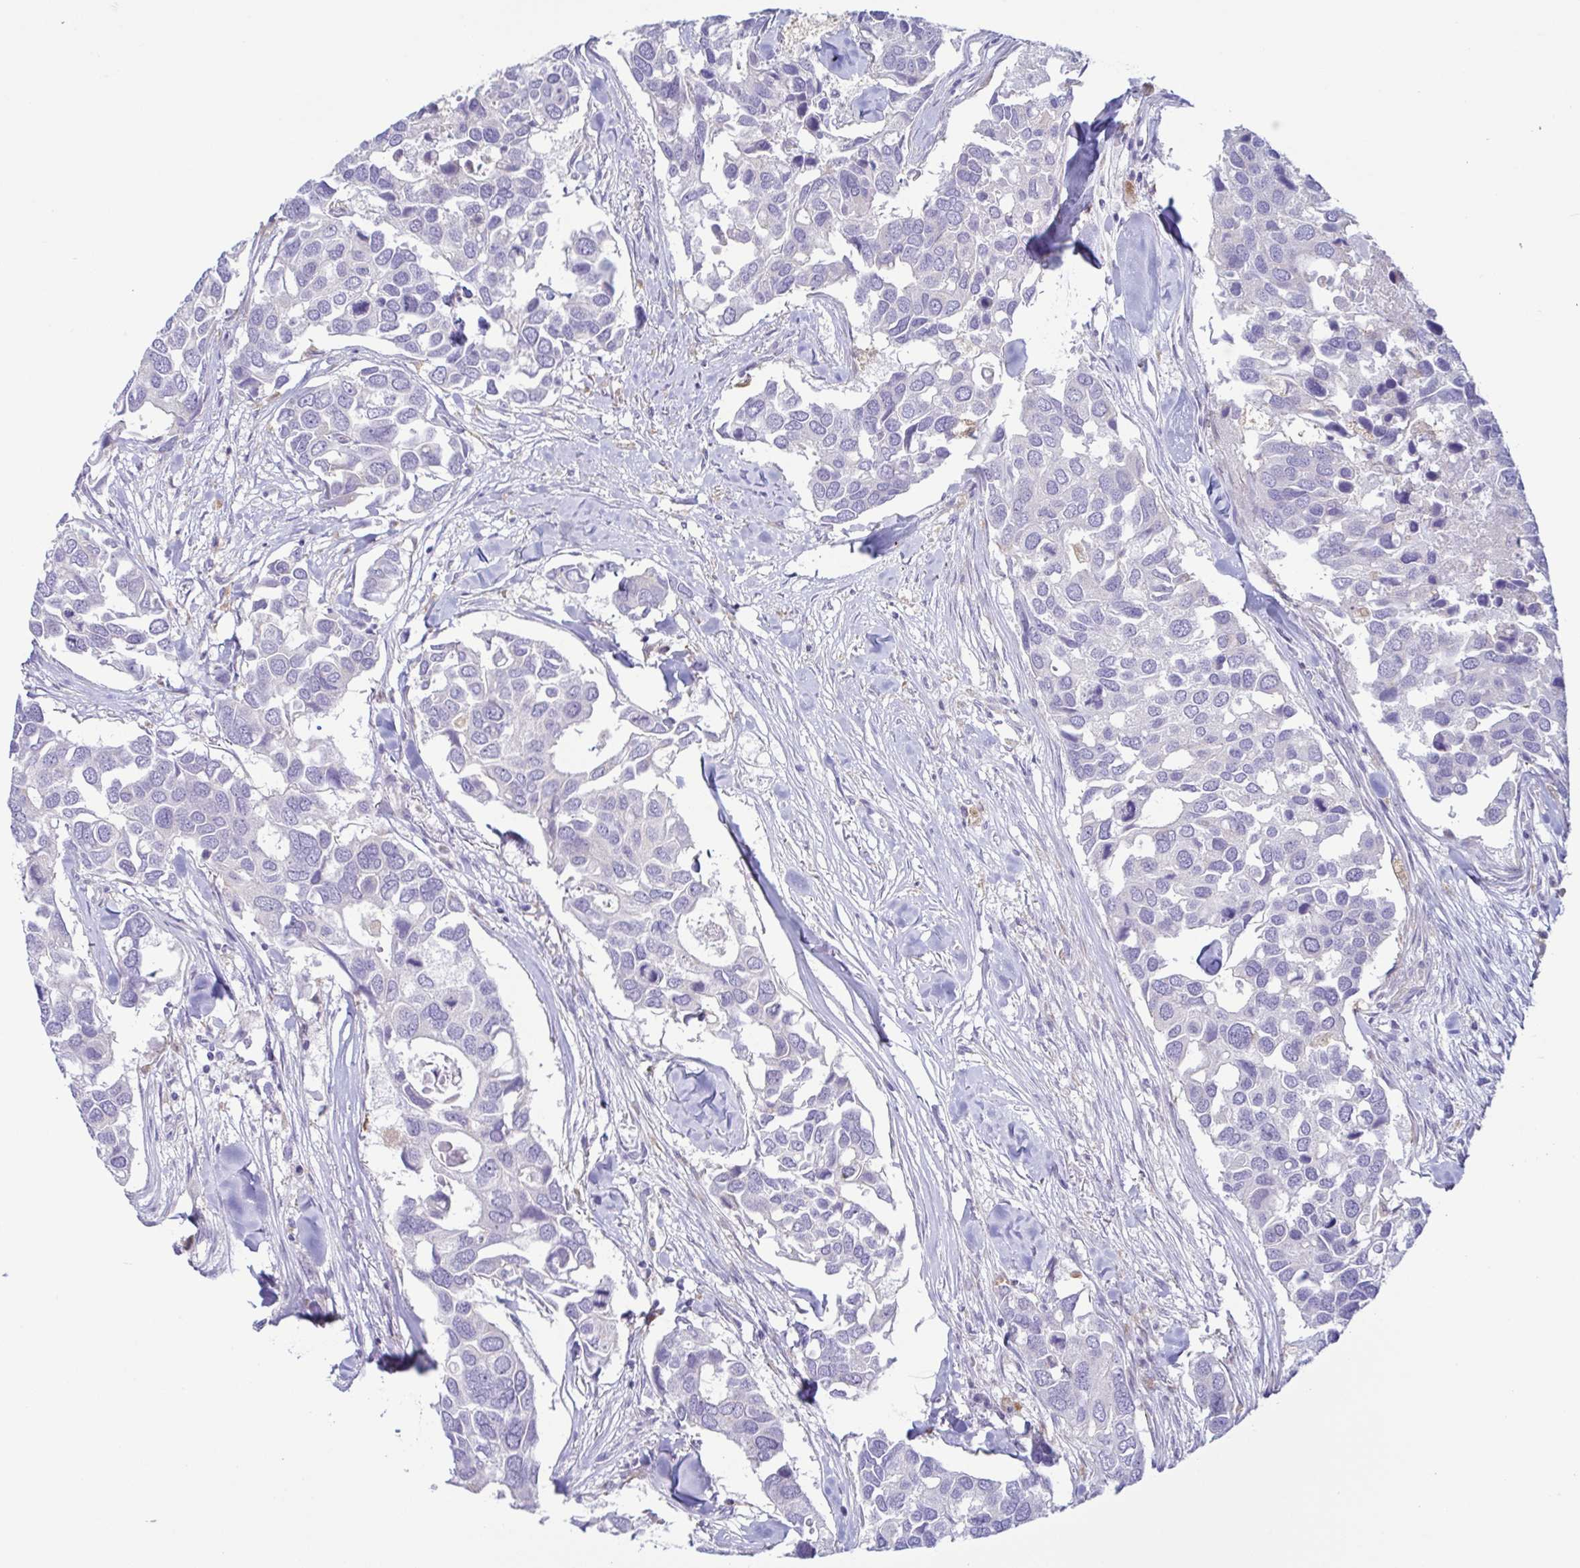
{"staining": {"intensity": "negative", "quantity": "none", "location": "none"}, "tissue": "breast cancer", "cell_type": "Tumor cells", "image_type": "cancer", "snomed": [{"axis": "morphology", "description": "Duct carcinoma"}, {"axis": "topography", "description": "Breast"}], "caption": "Tumor cells are negative for protein expression in human invasive ductal carcinoma (breast). (Stains: DAB (3,3'-diaminobenzidine) IHC with hematoxylin counter stain, Microscopy: brightfield microscopy at high magnification).", "gene": "ATP6V1G2", "patient": {"sex": "female", "age": 83}}